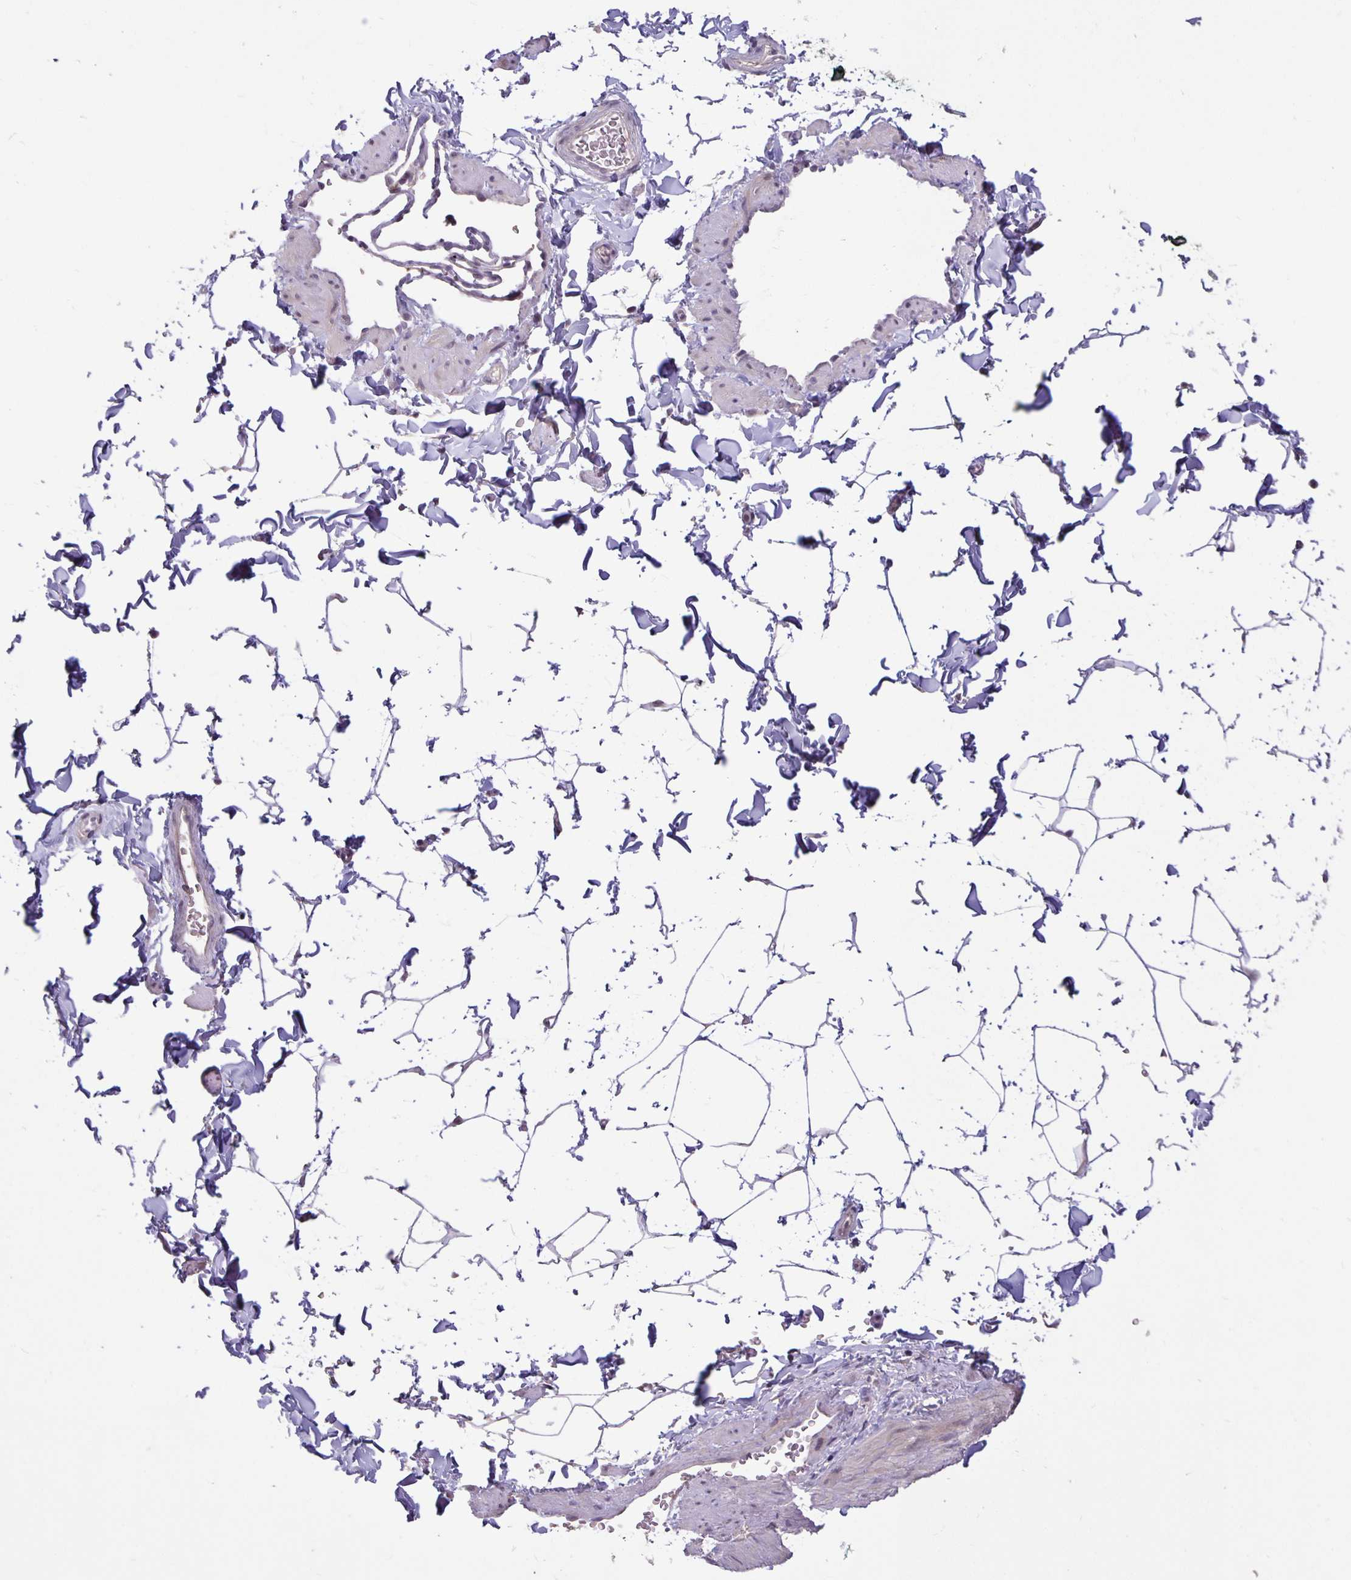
{"staining": {"intensity": "negative", "quantity": "none", "location": "none"}, "tissue": "adipose tissue", "cell_type": "Adipocytes", "image_type": "normal", "snomed": [{"axis": "morphology", "description": "Normal tissue, NOS"}, {"axis": "topography", "description": "Epididymis"}, {"axis": "topography", "description": "Peripheral nerve tissue"}], "caption": "Adipose tissue was stained to show a protein in brown. There is no significant staining in adipocytes.", "gene": "ARVCF", "patient": {"sex": "male", "age": 32}}